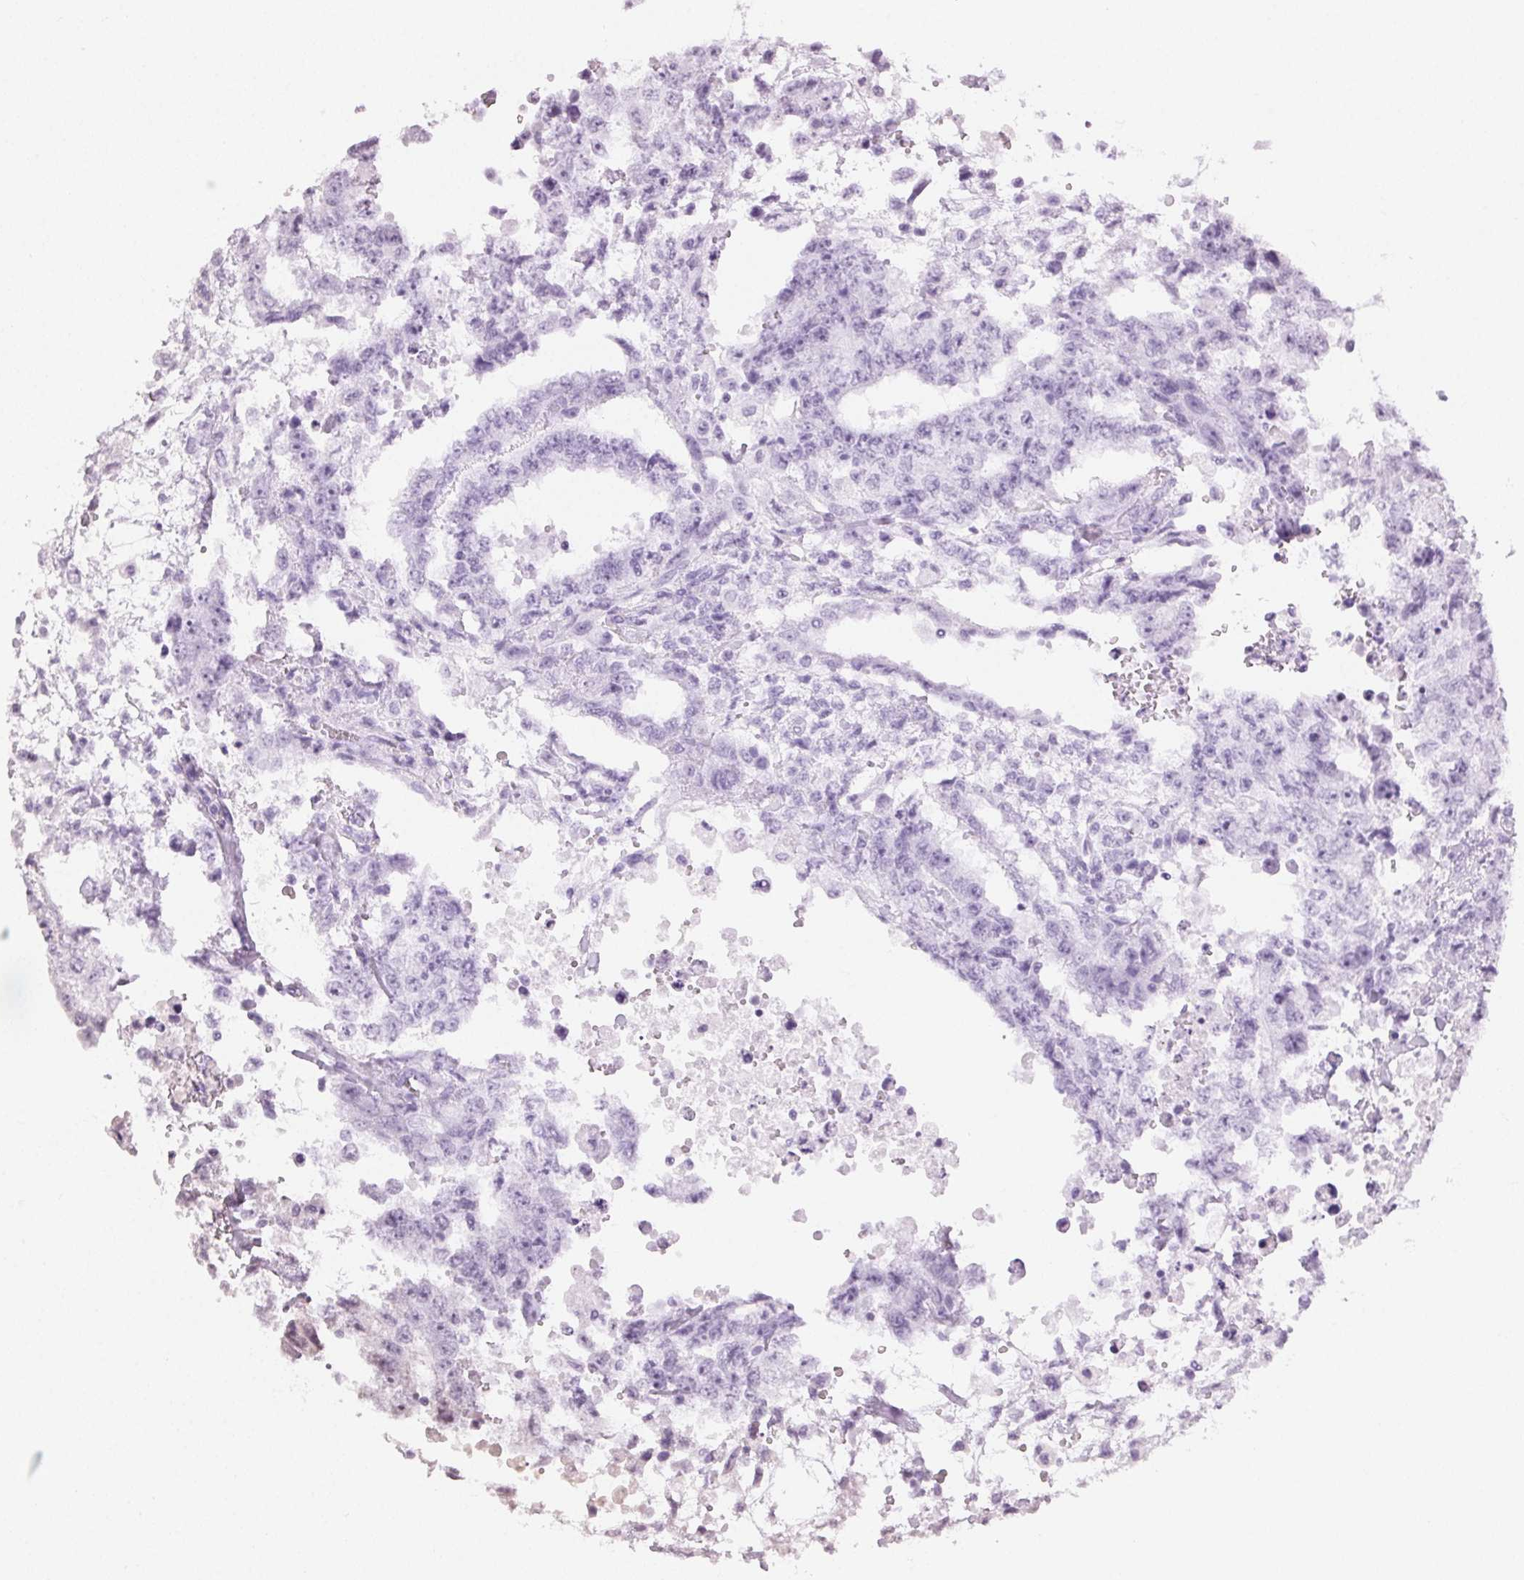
{"staining": {"intensity": "negative", "quantity": "none", "location": "none"}, "tissue": "testis cancer", "cell_type": "Tumor cells", "image_type": "cancer", "snomed": [{"axis": "morphology", "description": "Carcinoma, Embryonal, NOS"}, {"axis": "topography", "description": "Testis"}], "caption": "DAB (3,3'-diaminobenzidine) immunohistochemical staining of human testis cancer (embryonal carcinoma) shows no significant expression in tumor cells.", "gene": "TUB", "patient": {"sex": "male", "age": 24}}